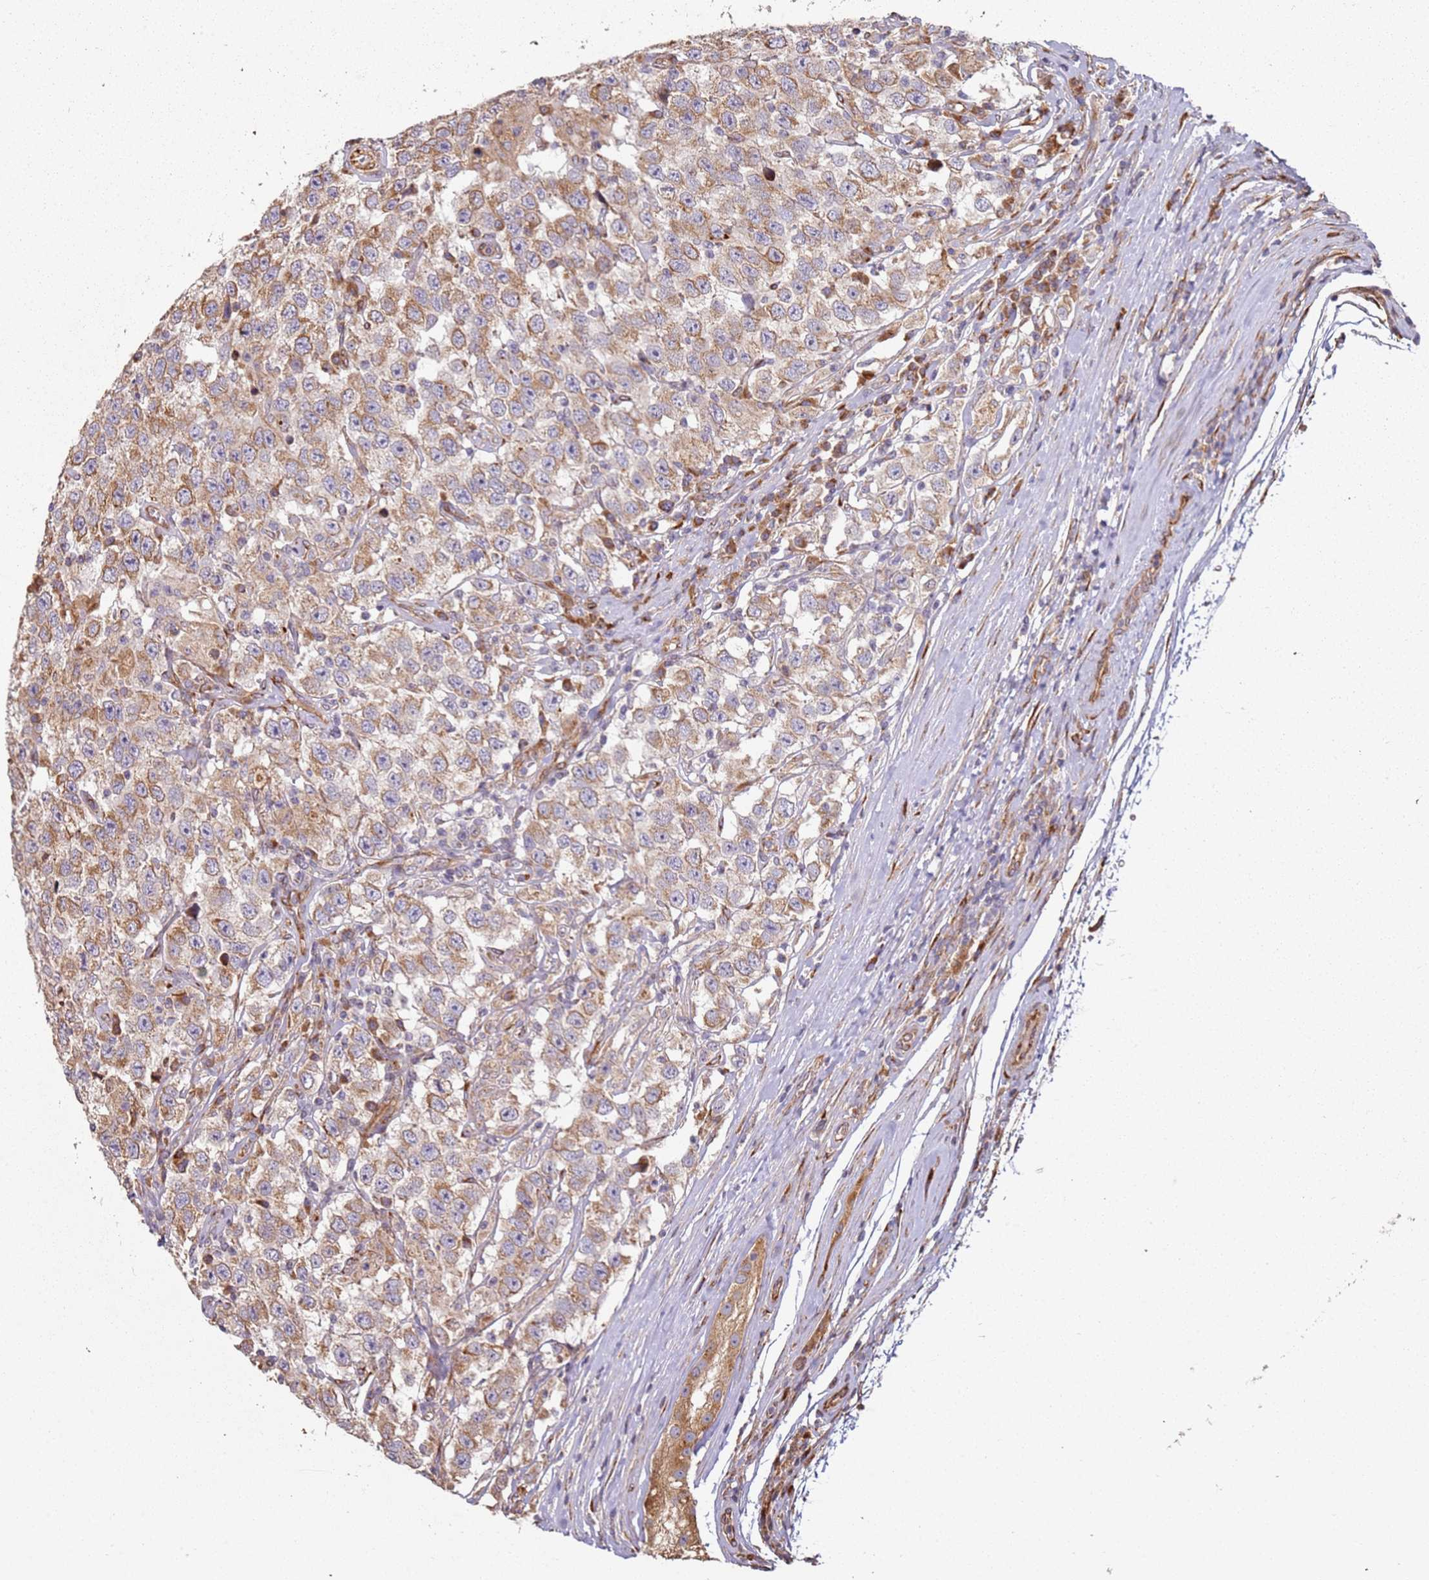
{"staining": {"intensity": "moderate", "quantity": ">75%", "location": "cytoplasmic/membranous"}, "tissue": "testis cancer", "cell_type": "Tumor cells", "image_type": "cancer", "snomed": [{"axis": "morphology", "description": "Seminoma, NOS"}, {"axis": "topography", "description": "Testis"}], "caption": "Immunohistochemical staining of human testis seminoma exhibits medium levels of moderate cytoplasmic/membranous protein staining in about >75% of tumor cells.", "gene": "ARFRP1", "patient": {"sex": "male", "age": 41}}